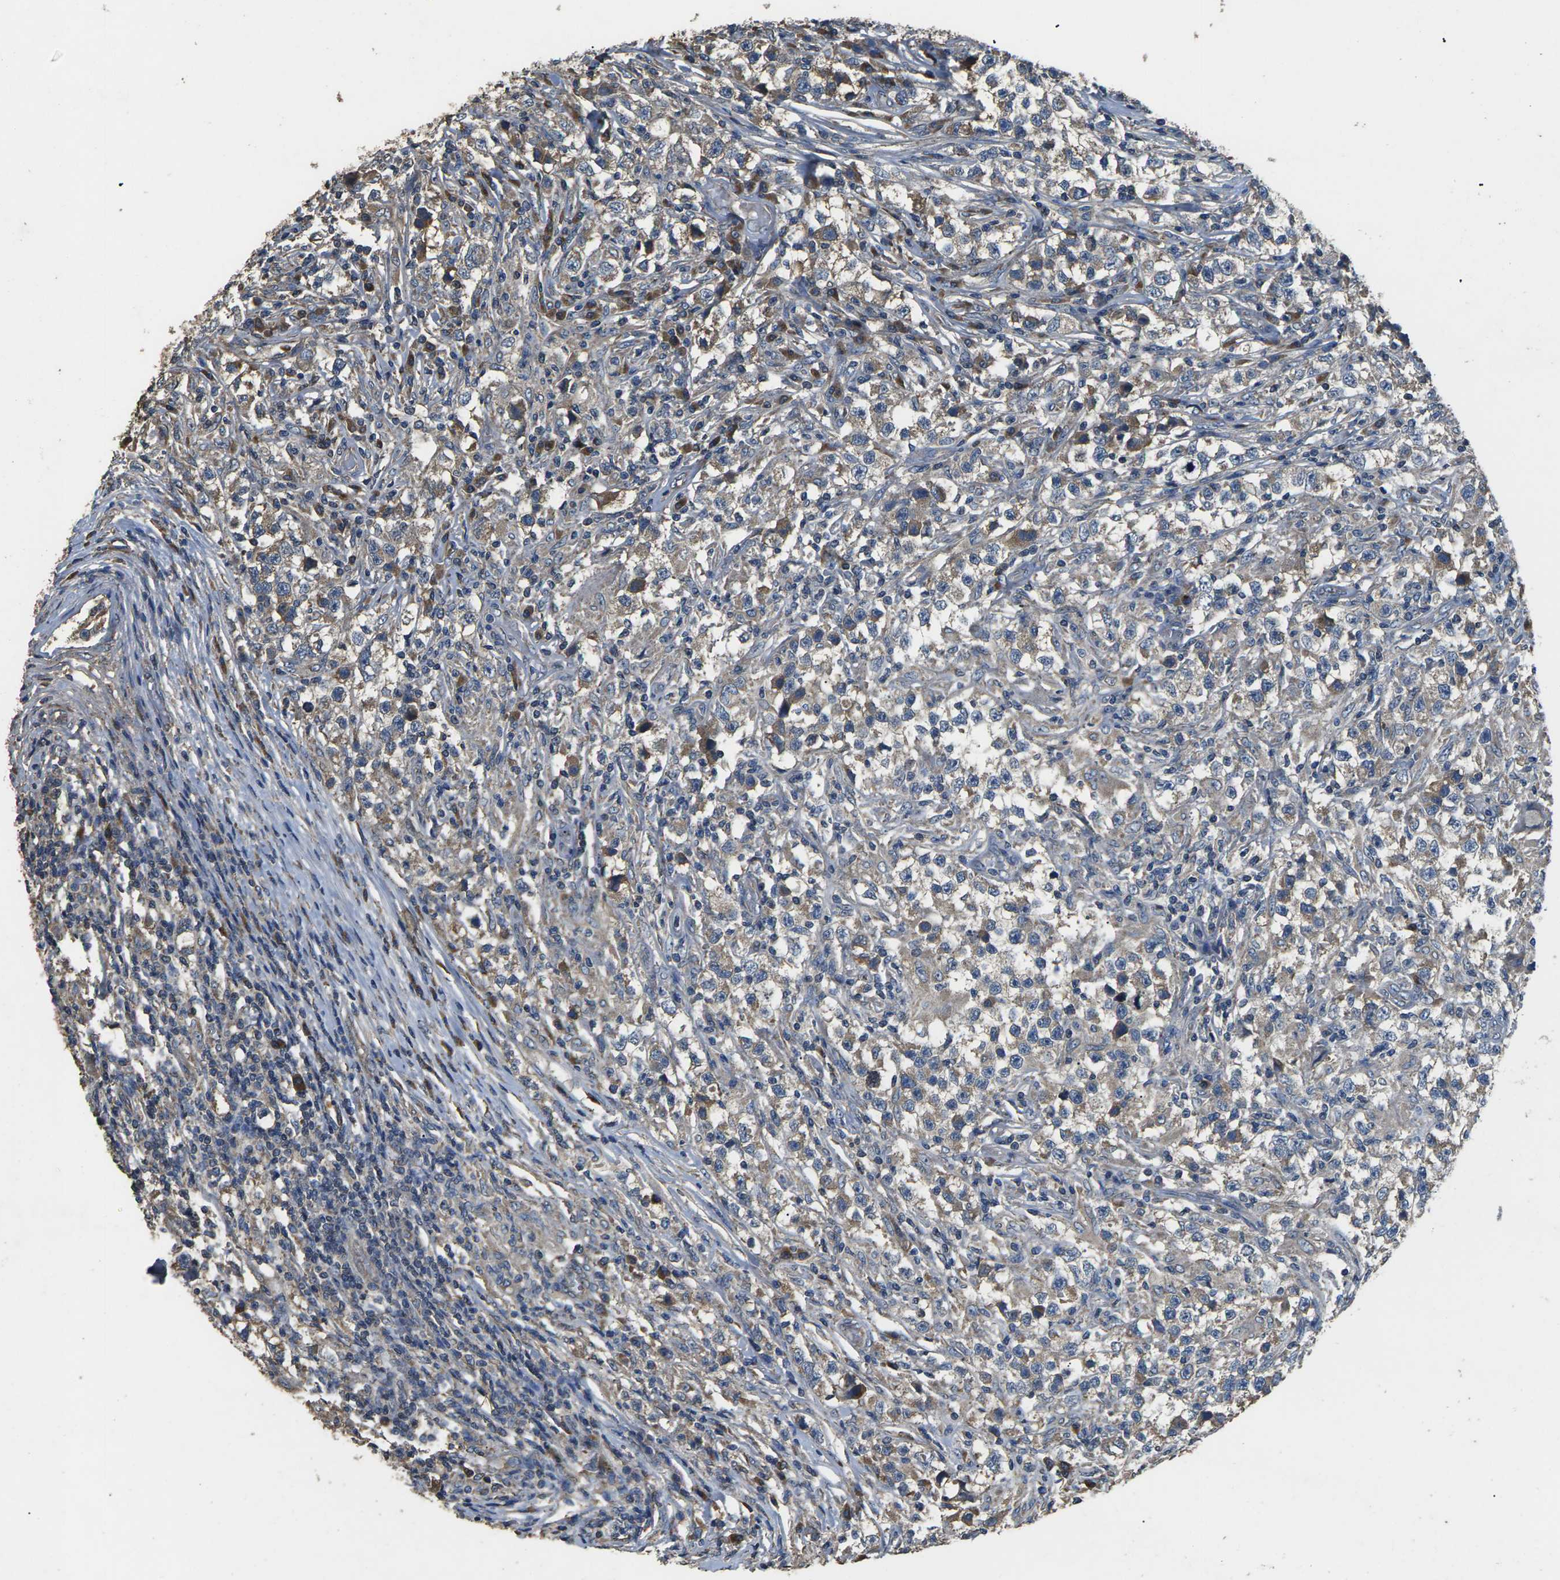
{"staining": {"intensity": "weak", "quantity": "<25%", "location": "cytoplasmic/membranous"}, "tissue": "testis cancer", "cell_type": "Tumor cells", "image_type": "cancer", "snomed": [{"axis": "morphology", "description": "Carcinoma, Embryonal, NOS"}, {"axis": "topography", "description": "Testis"}], "caption": "Immunohistochemistry micrograph of neoplastic tissue: testis embryonal carcinoma stained with DAB (3,3'-diaminobenzidine) reveals no significant protein positivity in tumor cells. (DAB (3,3'-diaminobenzidine) IHC, high magnification).", "gene": "B4GAT1", "patient": {"sex": "male", "age": 21}}